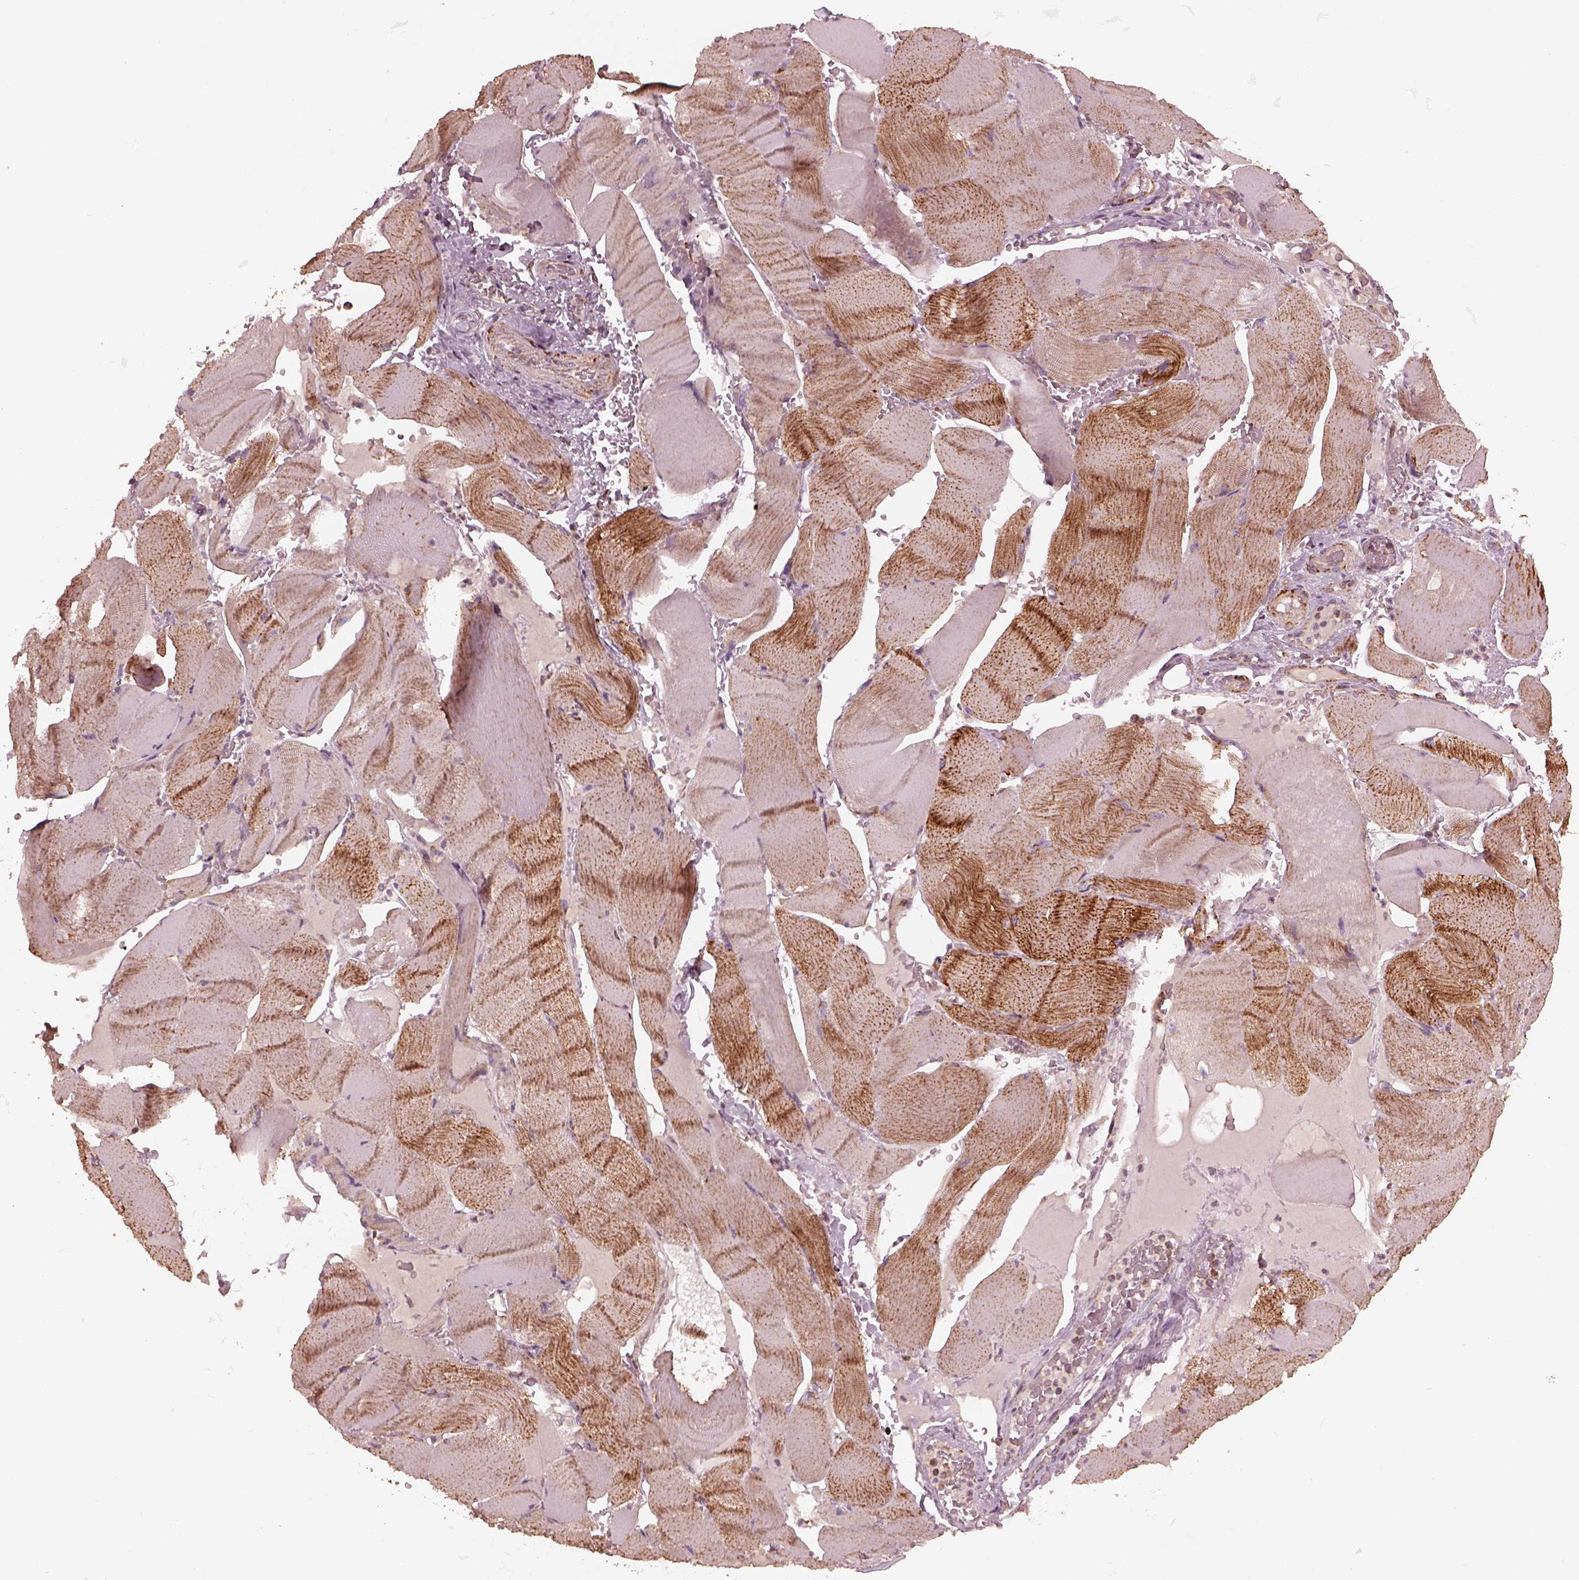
{"staining": {"intensity": "moderate", "quantity": "25%-75%", "location": "cytoplasmic/membranous"}, "tissue": "skeletal muscle", "cell_type": "Myocytes", "image_type": "normal", "snomed": [{"axis": "morphology", "description": "Normal tissue, NOS"}, {"axis": "topography", "description": "Skeletal muscle"}], "caption": "Myocytes exhibit medium levels of moderate cytoplasmic/membranous positivity in about 25%-75% of cells in benign skeletal muscle. (Stains: DAB in brown, nuclei in blue, Microscopy: brightfield microscopy at high magnification).", "gene": "NDUFB10", "patient": {"sex": "male", "age": 56}}